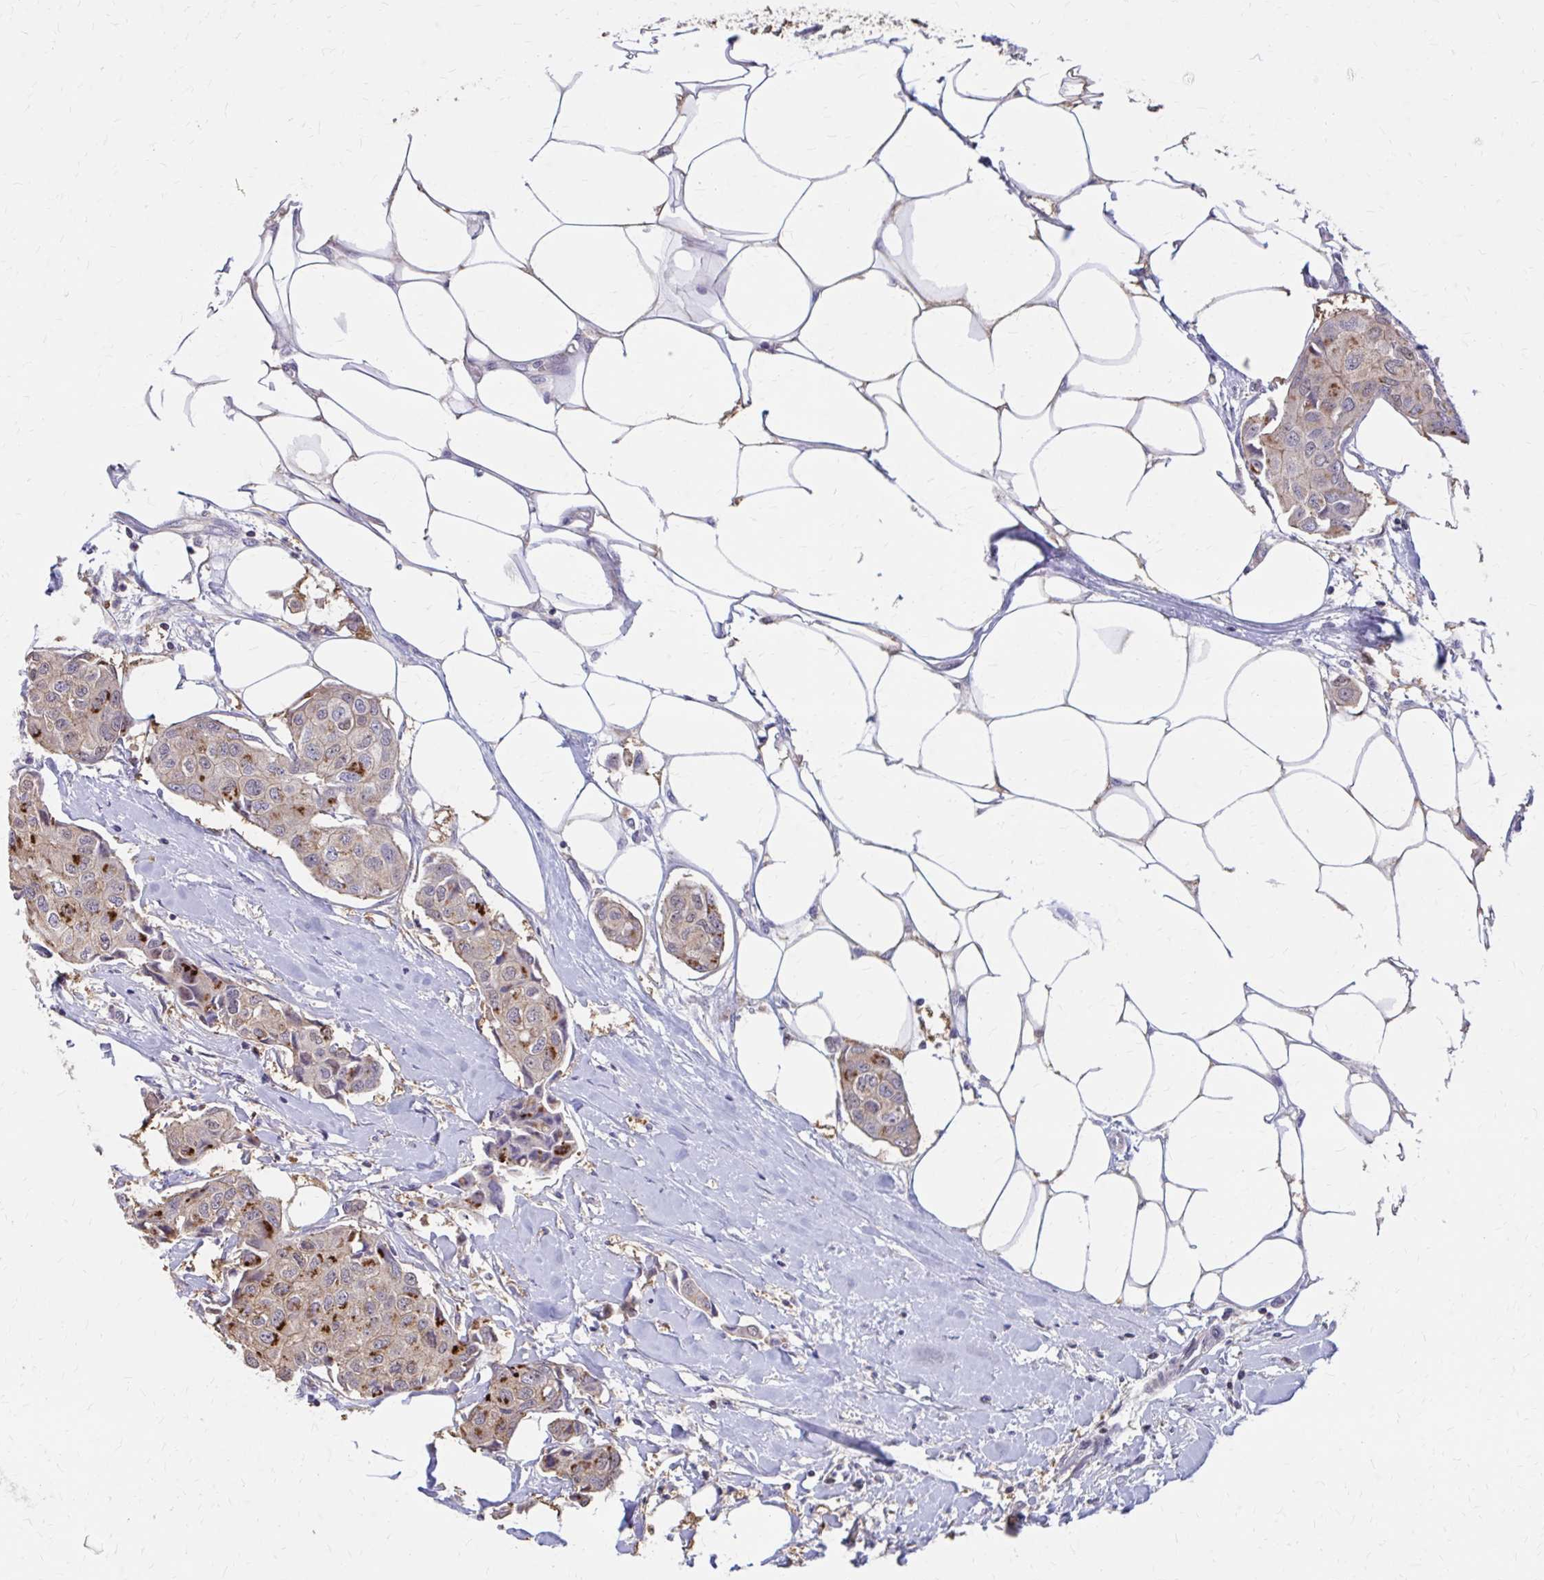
{"staining": {"intensity": "strong", "quantity": "25%-75%", "location": "cytoplasmic/membranous"}, "tissue": "breast cancer", "cell_type": "Tumor cells", "image_type": "cancer", "snomed": [{"axis": "morphology", "description": "Duct carcinoma"}, {"axis": "topography", "description": "Breast"}, {"axis": "topography", "description": "Lymph node"}], "caption": "Immunohistochemical staining of breast cancer (infiltrating ductal carcinoma) shows strong cytoplasmic/membranous protein positivity in approximately 25%-75% of tumor cells. The staining is performed using DAB brown chromogen to label protein expression. The nuclei are counter-stained blue using hematoxylin.", "gene": "IFI44L", "patient": {"sex": "female", "age": 80}}